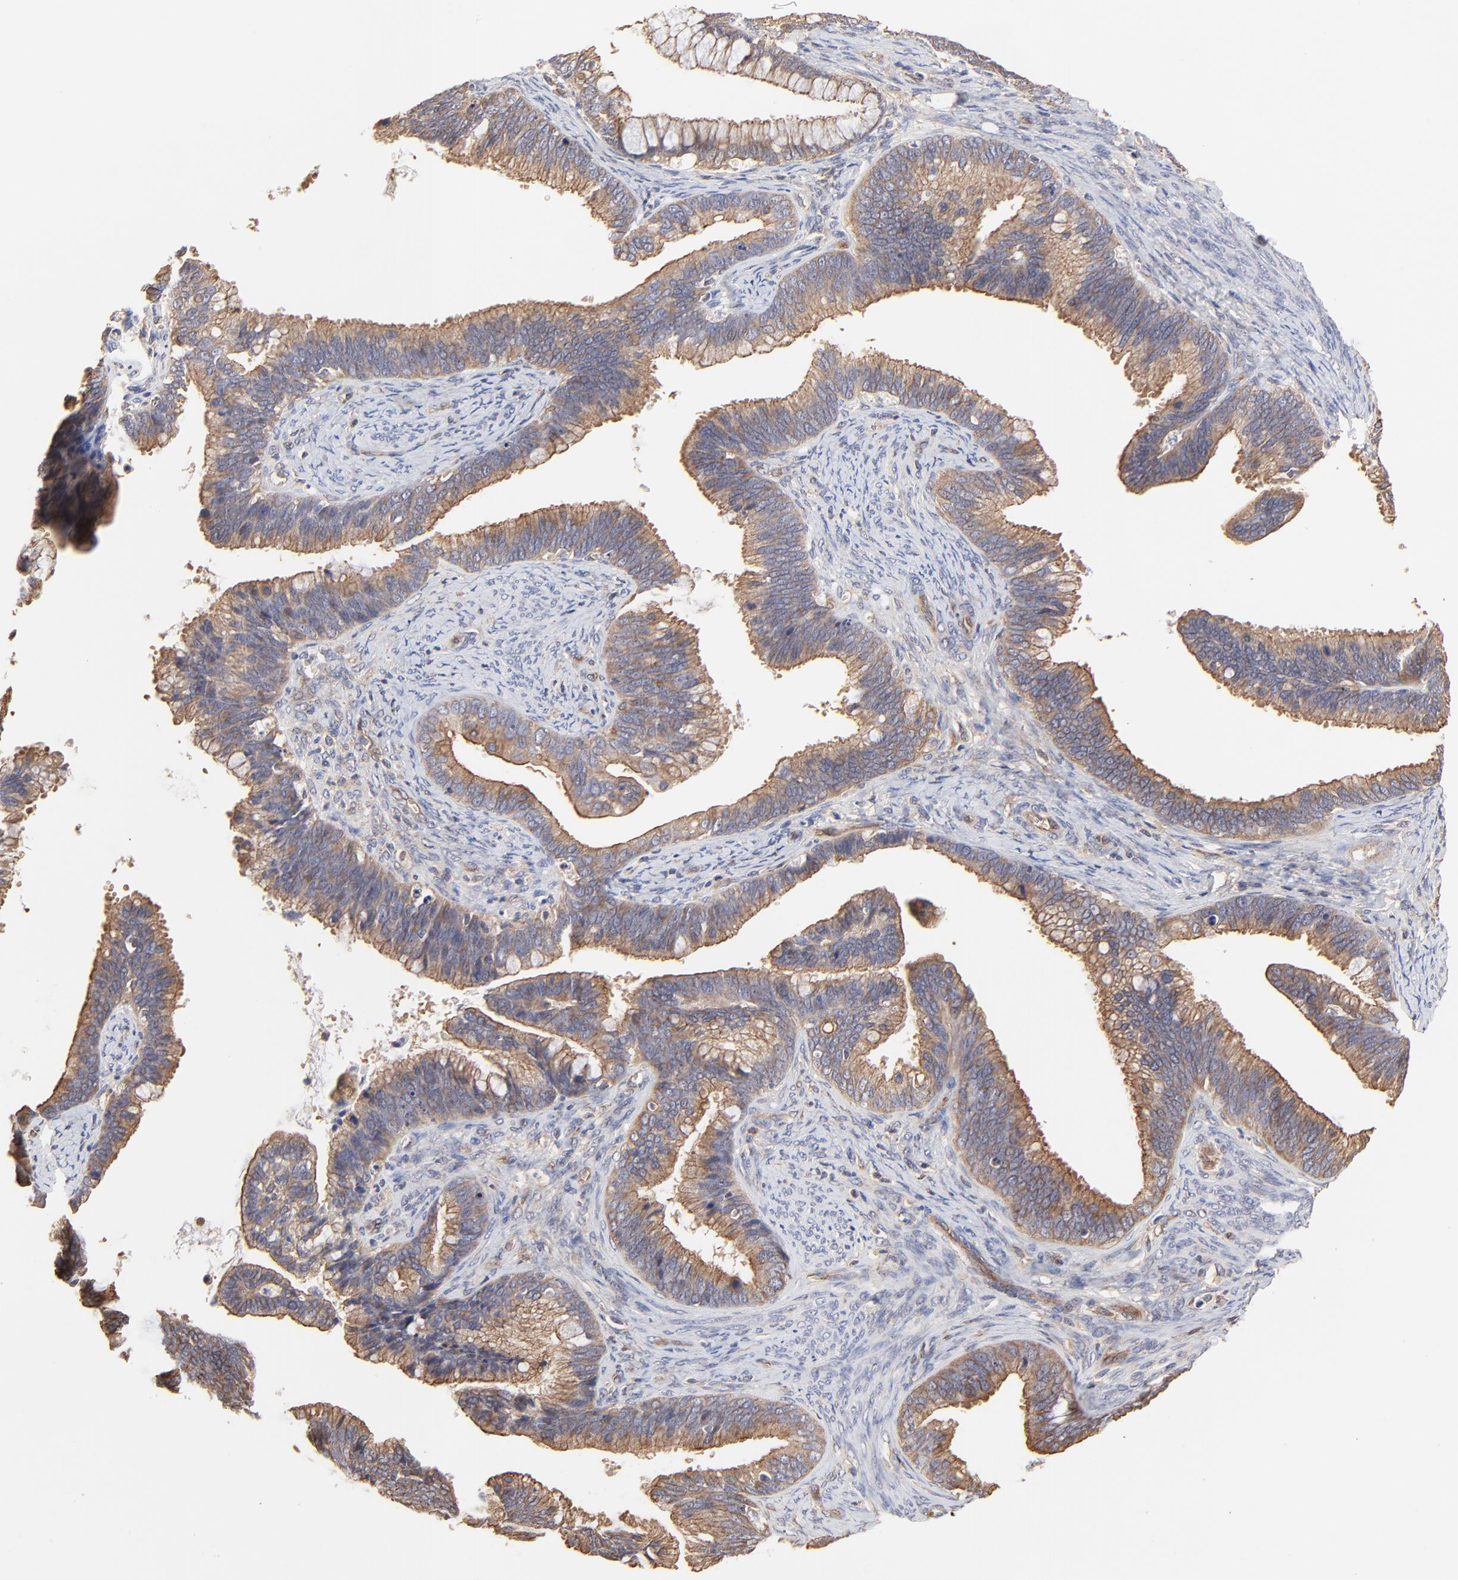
{"staining": {"intensity": "moderate", "quantity": ">75%", "location": "cytoplasmic/membranous"}, "tissue": "cervical cancer", "cell_type": "Tumor cells", "image_type": "cancer", "snomed": [{"axis": "morphology", "description": "Adenocarcinoma, NOS"}, {"axis": "topography", "description": "Cervix"}], "caption": "A high-resolution histopathology image shows IHC staining of cervical adenocarcinoma, which reveals moderate cytoplasmic/membranous staining in about >75% of tumor cells.", "gene": "ARMT1", "patient": {"sex": "female", "age": 47}}